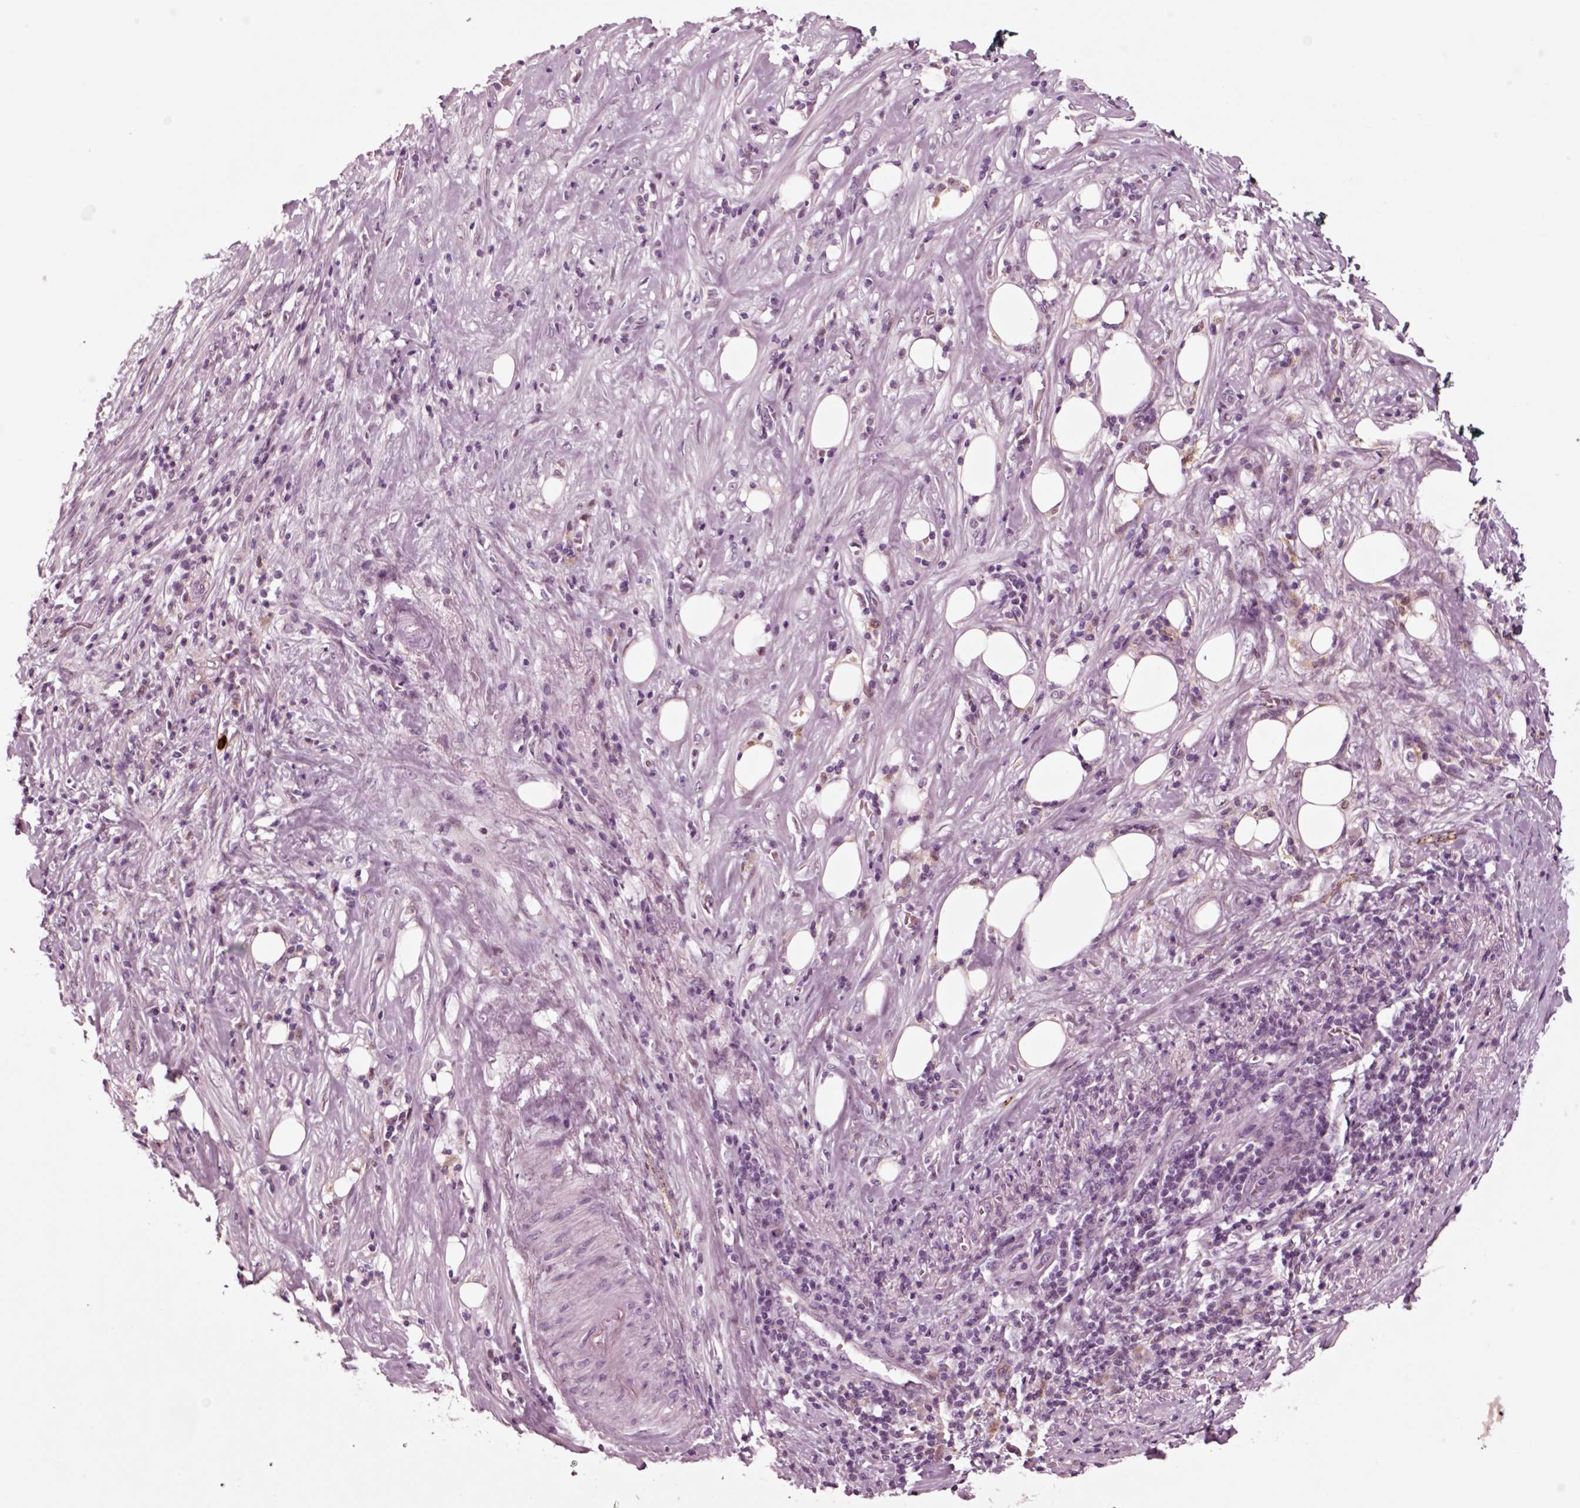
{"staining": {"intensity": "negative", "quantity": "none", "location": "none"}, "tissue": "pancreatic cancer", "cell_type": "Tumor cells", "image_type": "cancer", "snomed": [{"axis": "morphology", "description": "Adenocarcinoma, NOS"}, {"axis": "topography", "description": "Pancreas"}], "caption": "Immunohistochemistry (IHC) photomicrograph of human adenocarcinoma (pancreatic) stained for a protein (brown), which displays no staining in tumor cells.", "gene": "CHGB", "patient": {"sex": "male", "age": 57}}